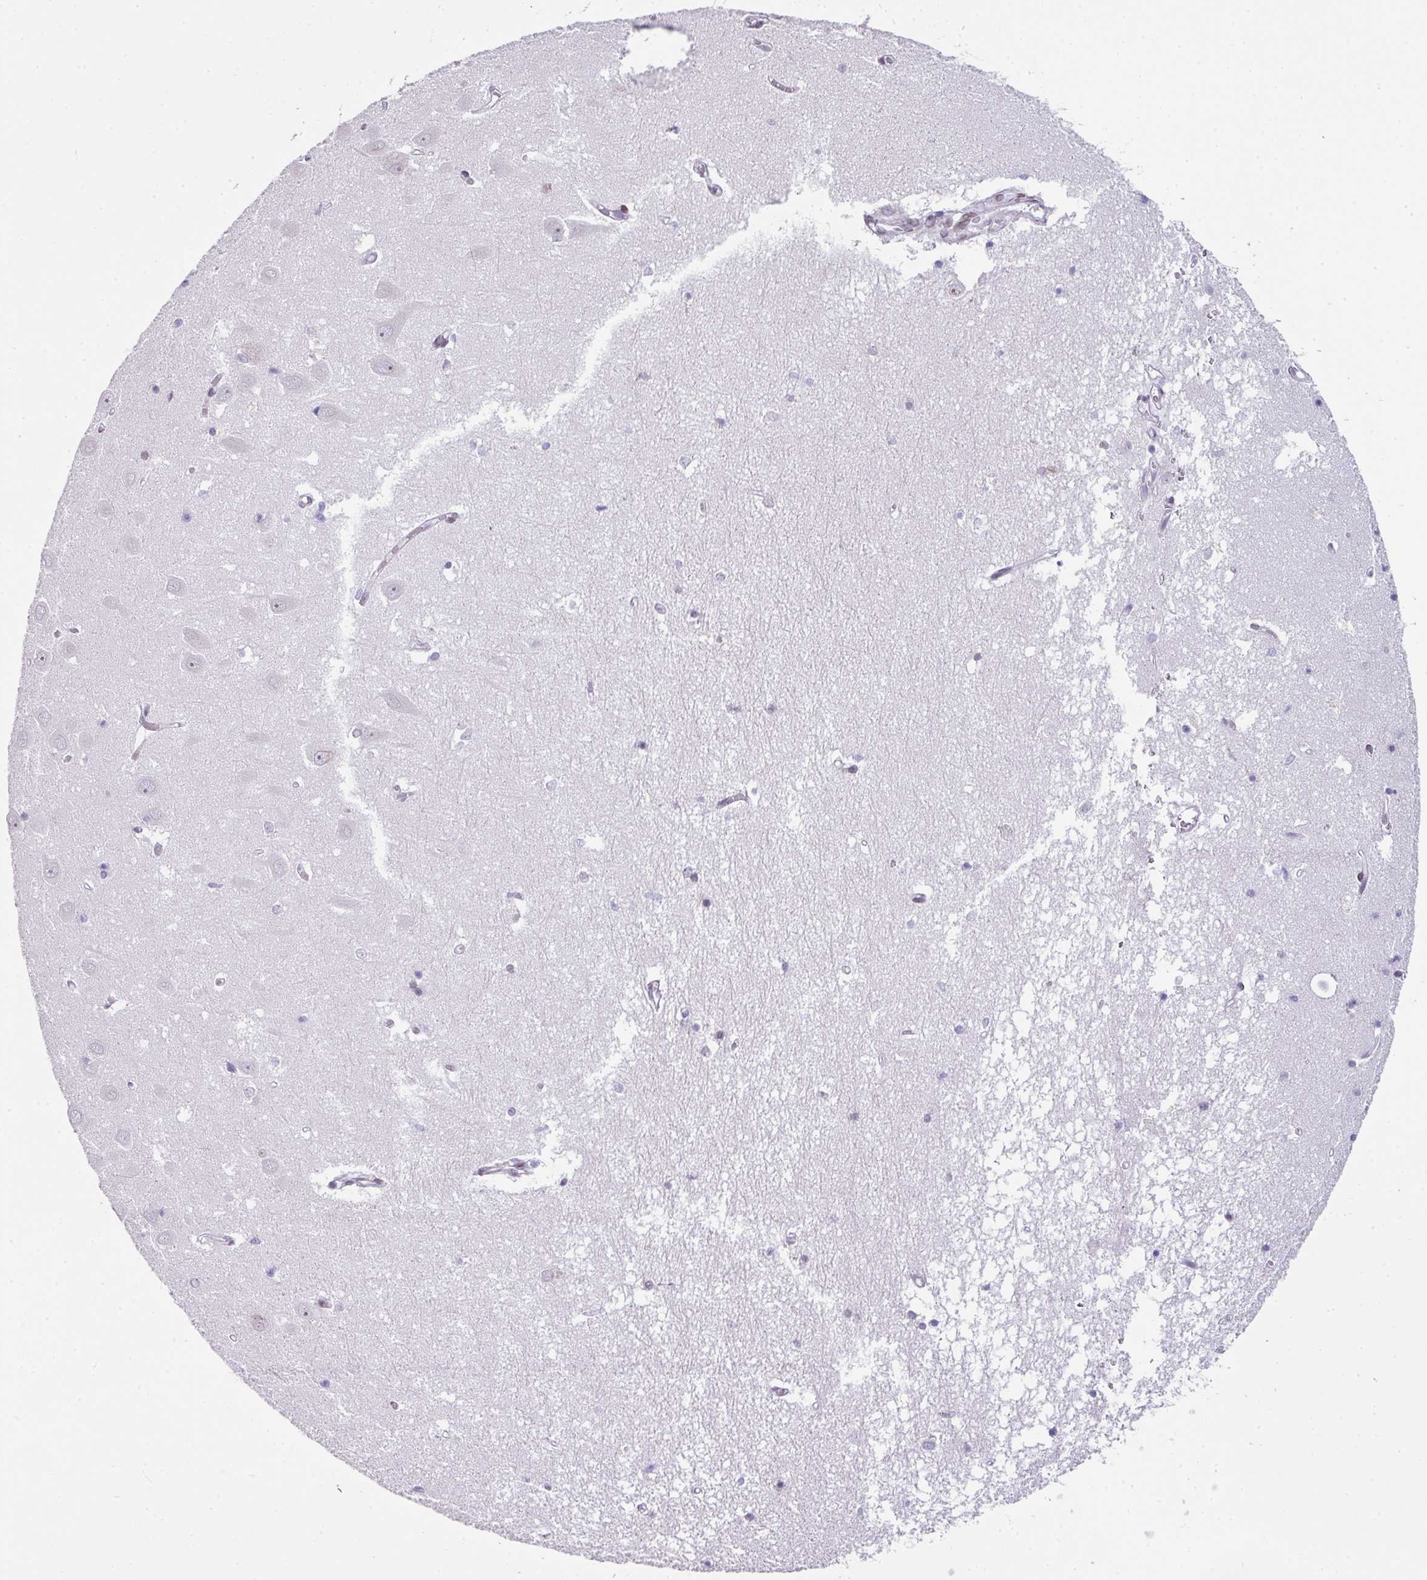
{"staining": {"intensity": "negative", "quantity": "none", "location": "none"}, "tissue": "hippocampus", "cell_type": "Glial cells", "image_type": "normal", "snomed": [{"axis": "morphology", "description": "Normal tissue, NOS"}, {"axis": "topography", "description": "Hippocampus"}], "caption": "This is a image of IHC staining of unremarkable hippocampus, which shows no positivity in glial cells.", "gene": "PLK1", "patient": {"sex": "male", "age": 70}}